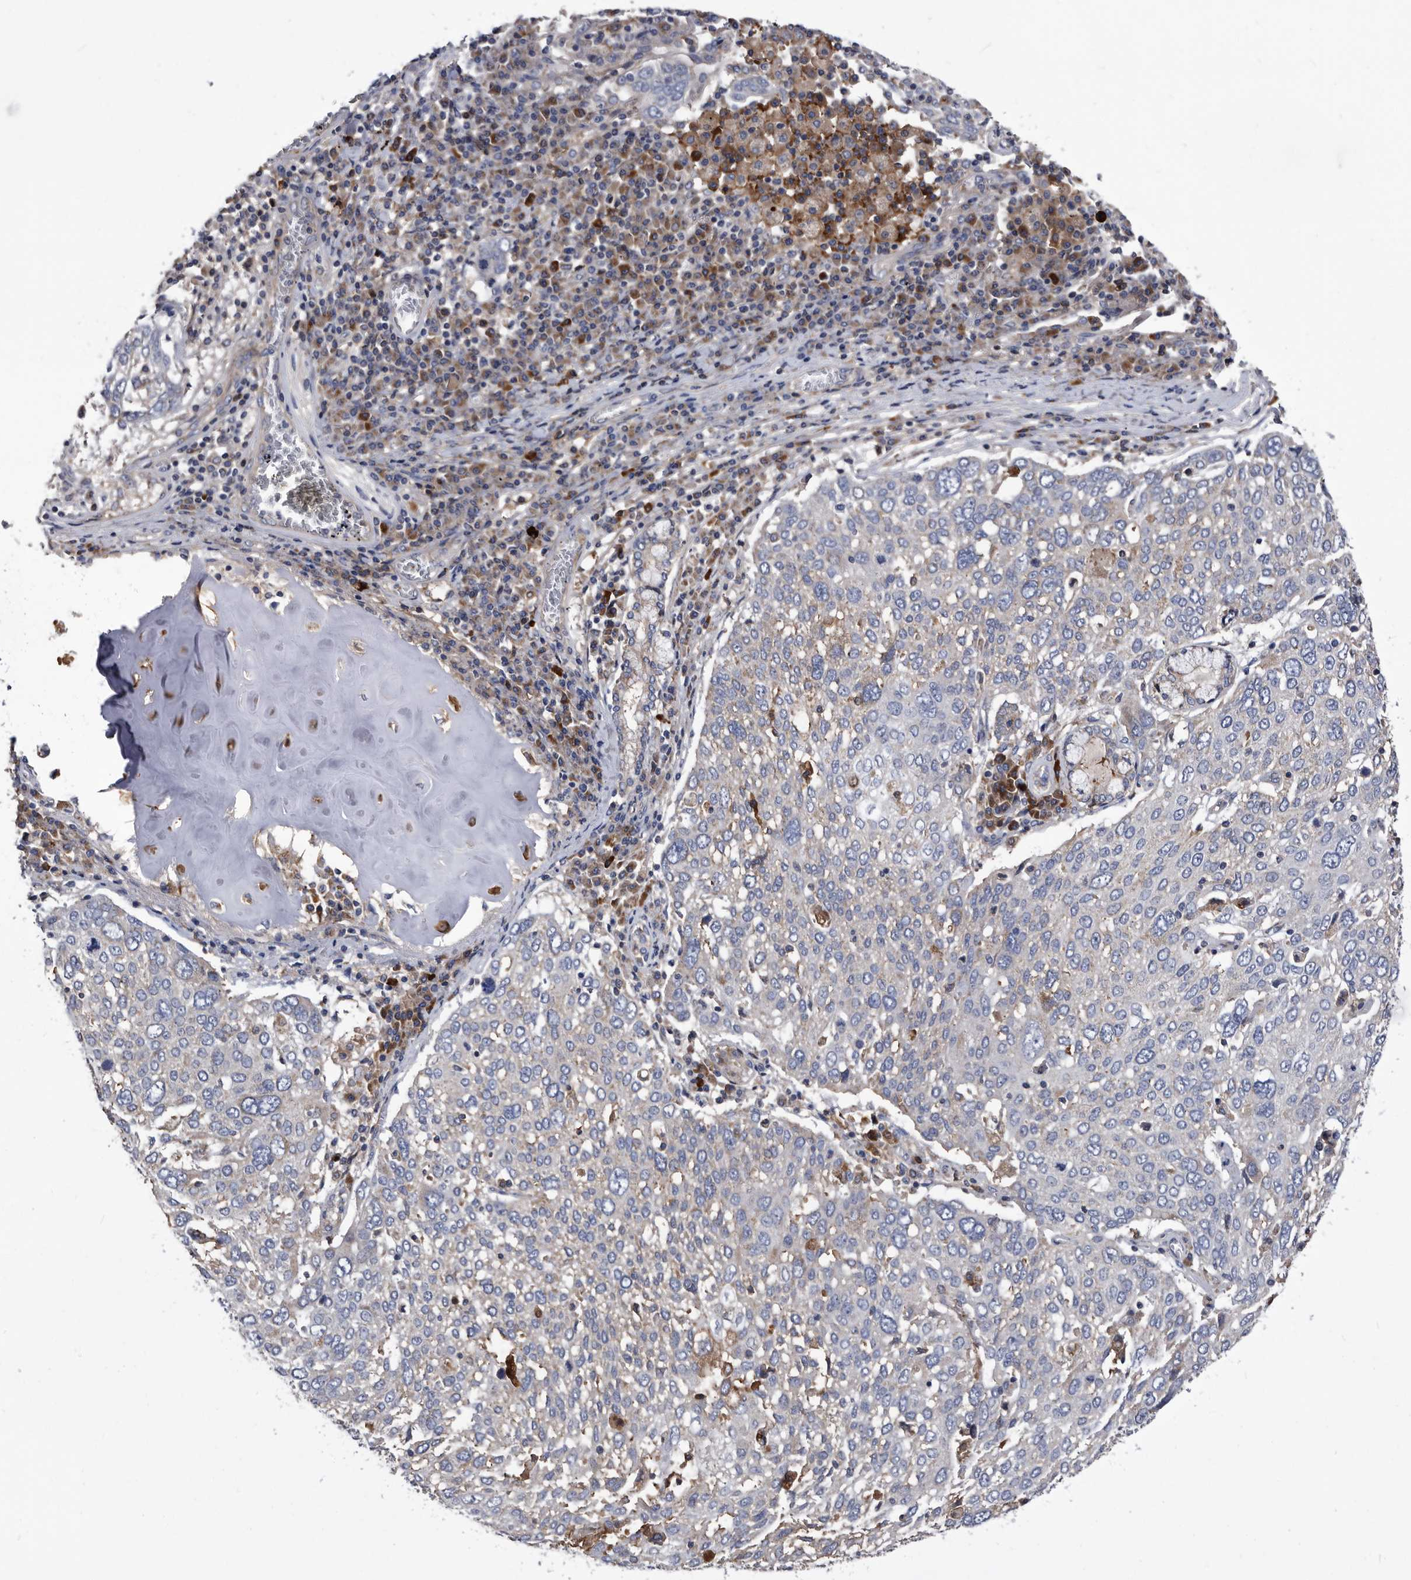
{"staining": {"intensity": "weak", "quantity": "<25%", "location": "cytoplasmic/membranous"}, "tissue": "lung cancer", "cell_type": "Tumor cells", "image_type": "cancer", "snomed": [{"axis": "morphology", "description": "Squamous cell carcinoma, NOS"}, {"axis": "topography", "description": "Lung"}], "caption": "This is a micrograph of immunohistochemistry (IHC) staining of lung cancer (squamous cell carcinoma), which shows no expression in tumor cells. Nuclei are stained in blue.", "gene": "DTNBP1", "patient": {"sex": "male", "age": 65}}